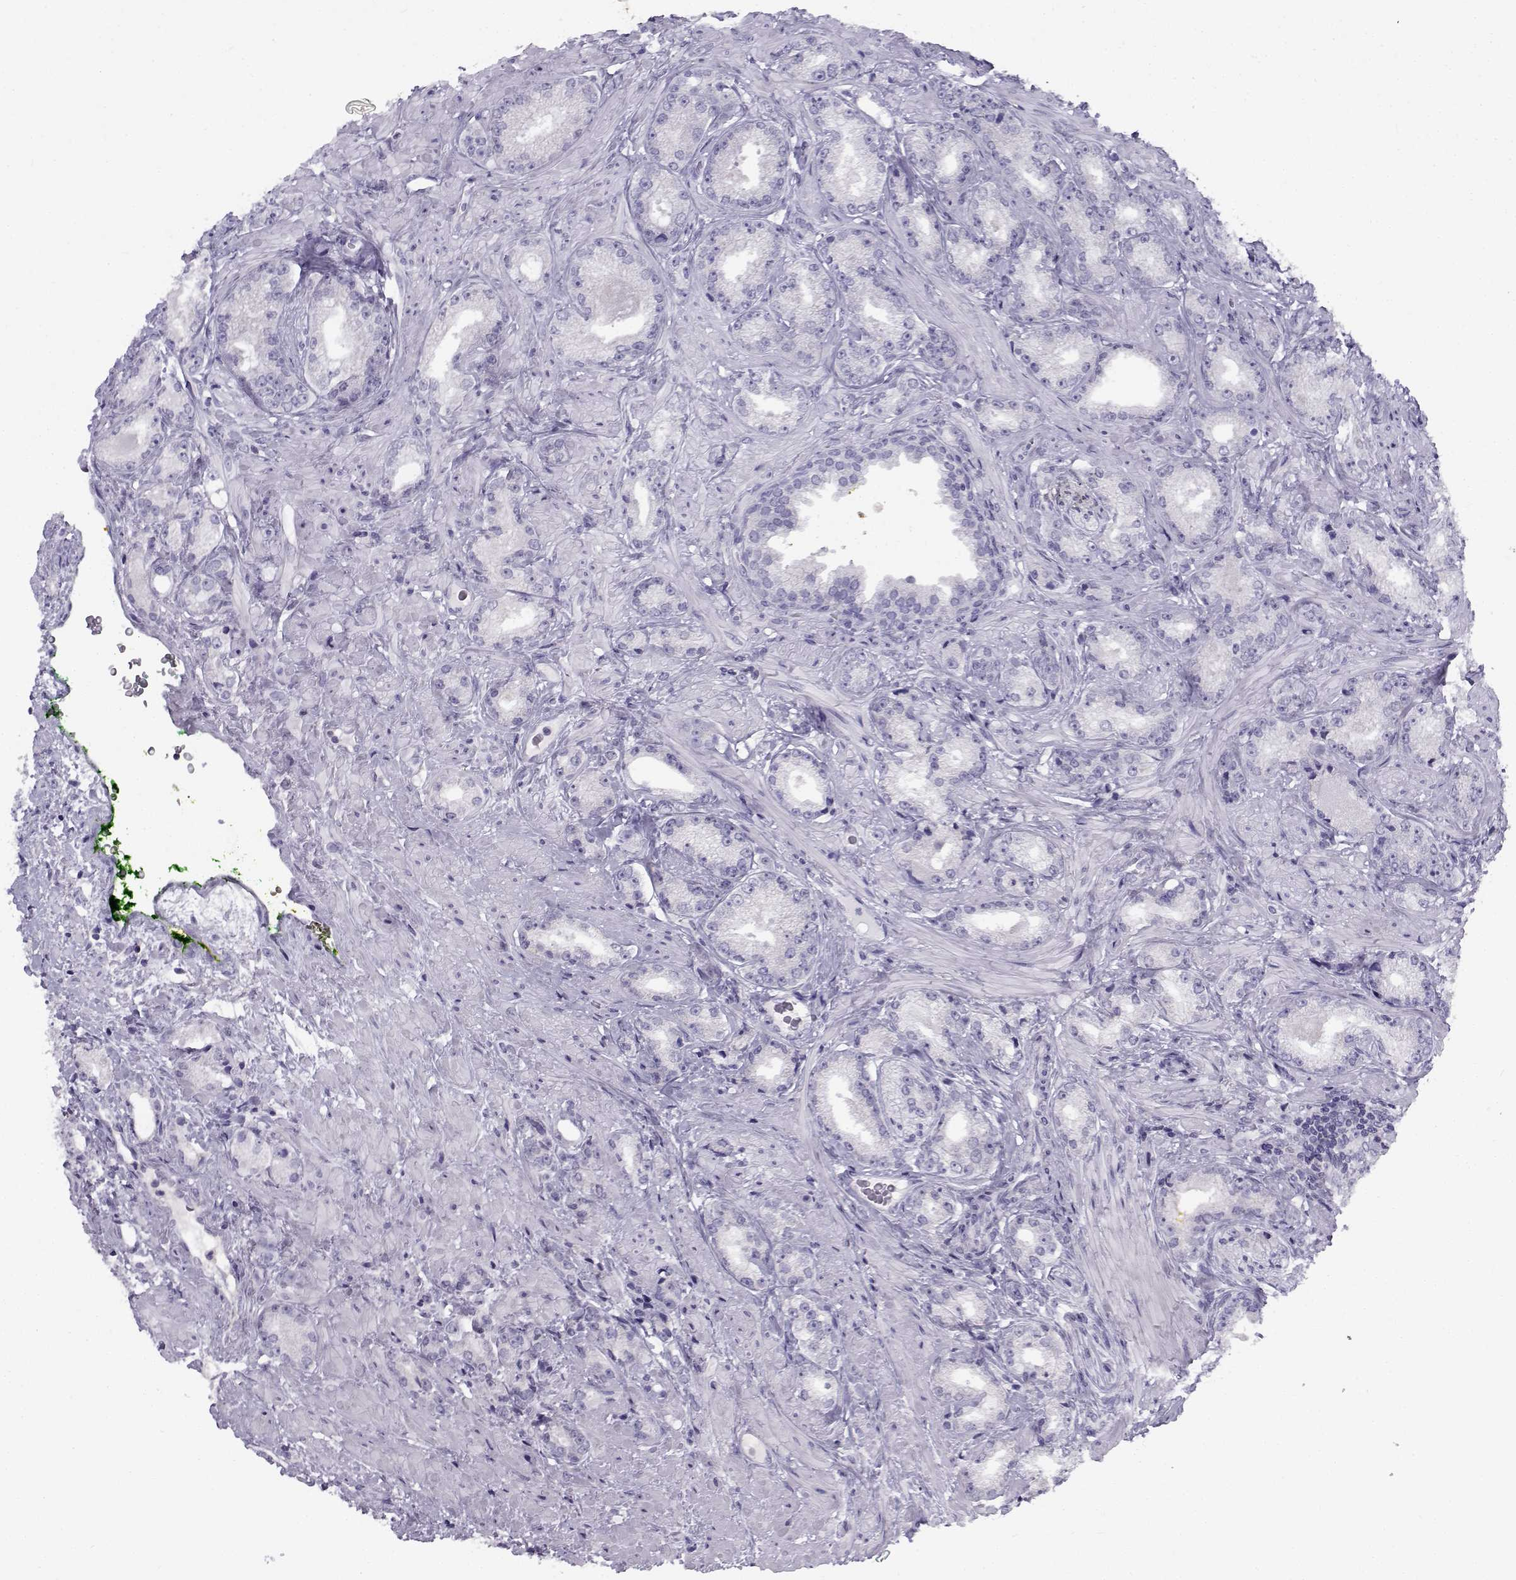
{"staining": {"intensity": "negative", "quantity": "none", "location": "none"}, "tissue": "prostate cancer", "cell_type": "Tumor cells", "image_type": "cancer", "snomed": [{"axis": "morphology", "description": "Adenocarcinoma, Low grade"}, {"axis": "topography", "description": "Prostate"}], "caption": "Immunohistochemistry (IHC) micrograph of human prostate cancer (low-grade adenocarcinoma) stained for a protein (brown), which demonstrates no staining in tumor cells.", "gene": "FAM166A", "patient": {"sex": "male", "age": 68}}